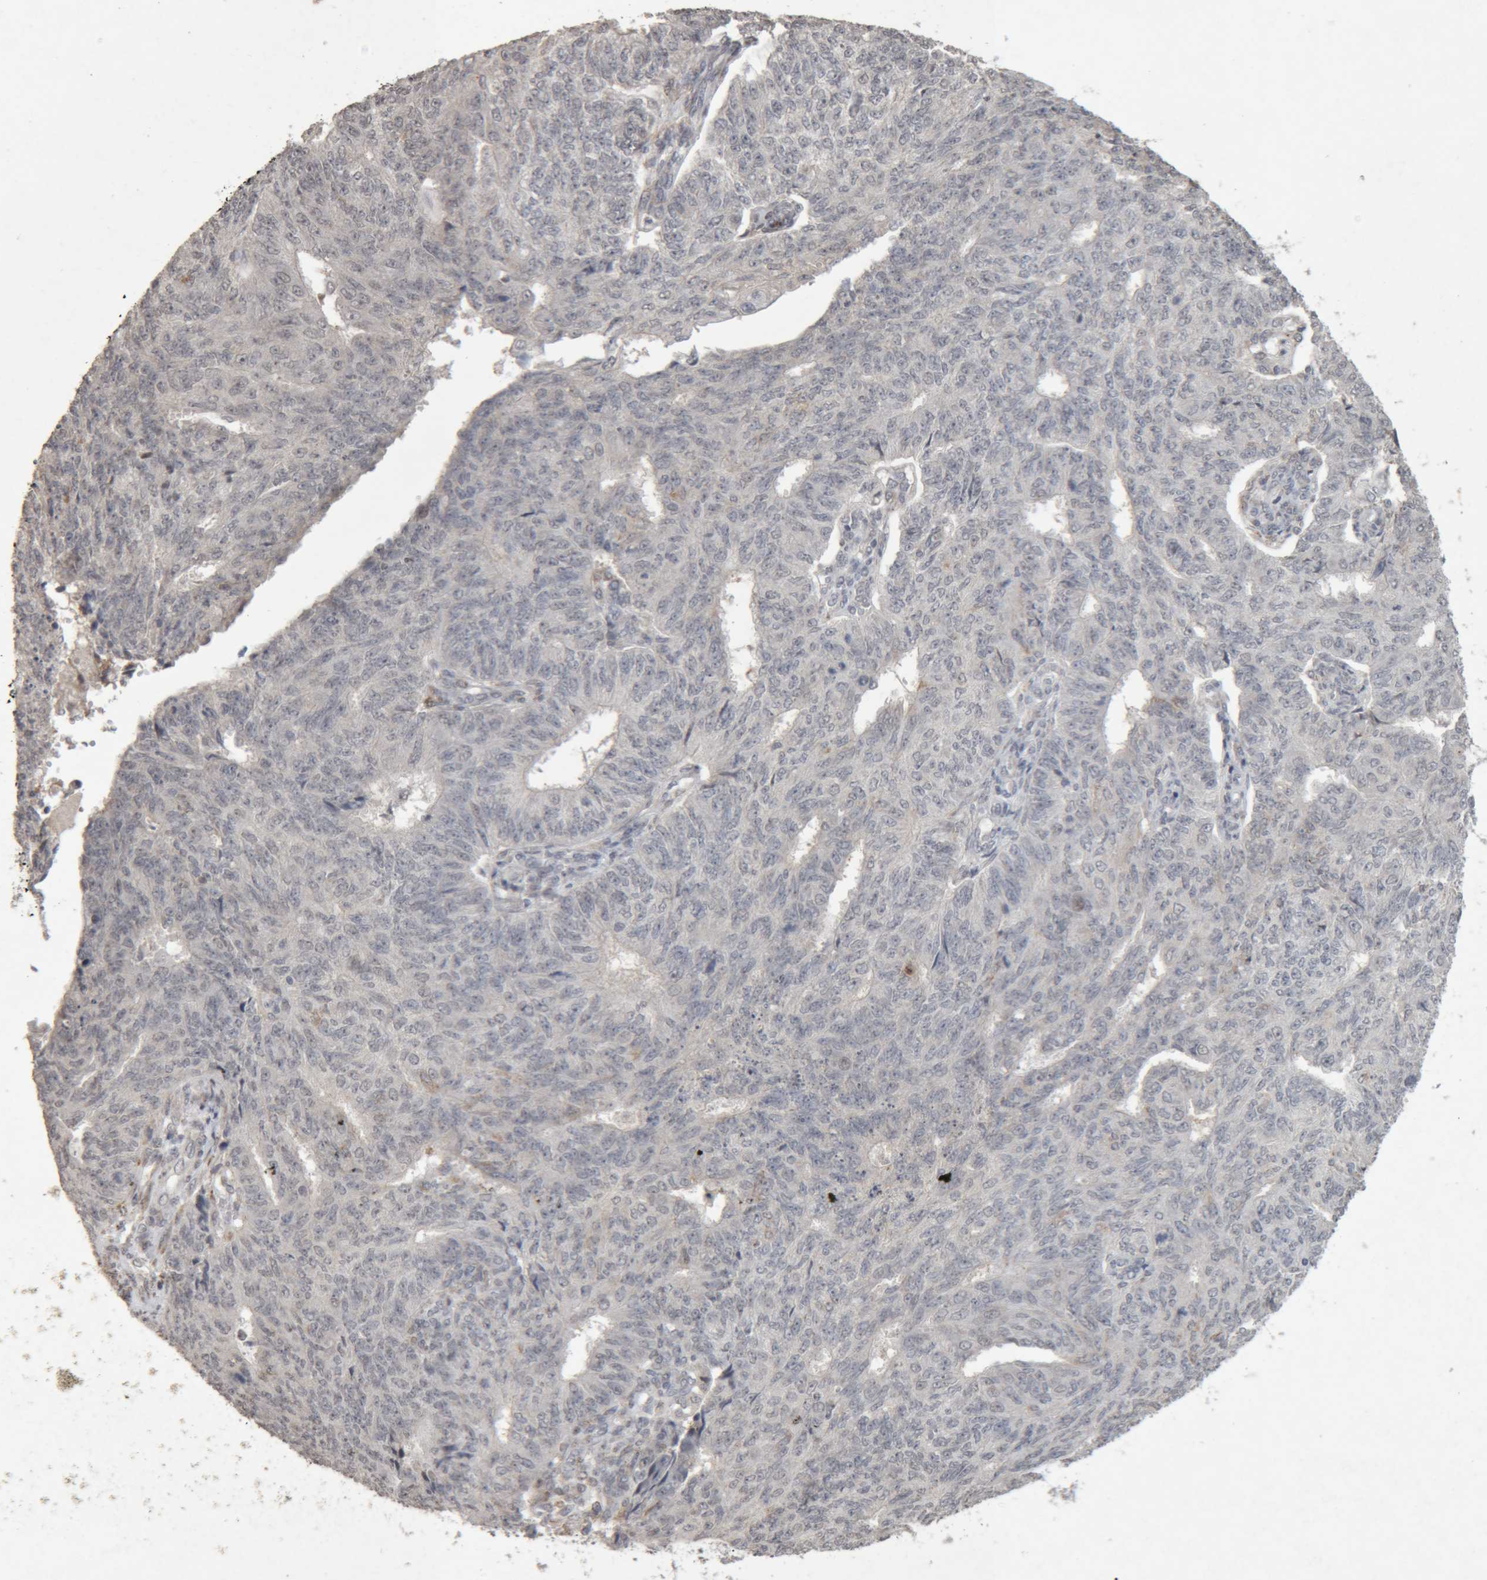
{"staining": {"intensity": "negative", "quantity": "none", "location": "none"}, "tissue": "endometrial cancer", "cell_type": "Tumor cells", "image_type": "cancer", "snomed": [{"axis": "morphology", "description": "Adenocarcinoma, NOS"}, {"axis": "topography", "description": "Endometrium"}], "caption": "There is no significant positivity in tumor cells of endometrial cancer.", "gene": "MEP1A", "patient": {"sex": "female", "age": 32}}